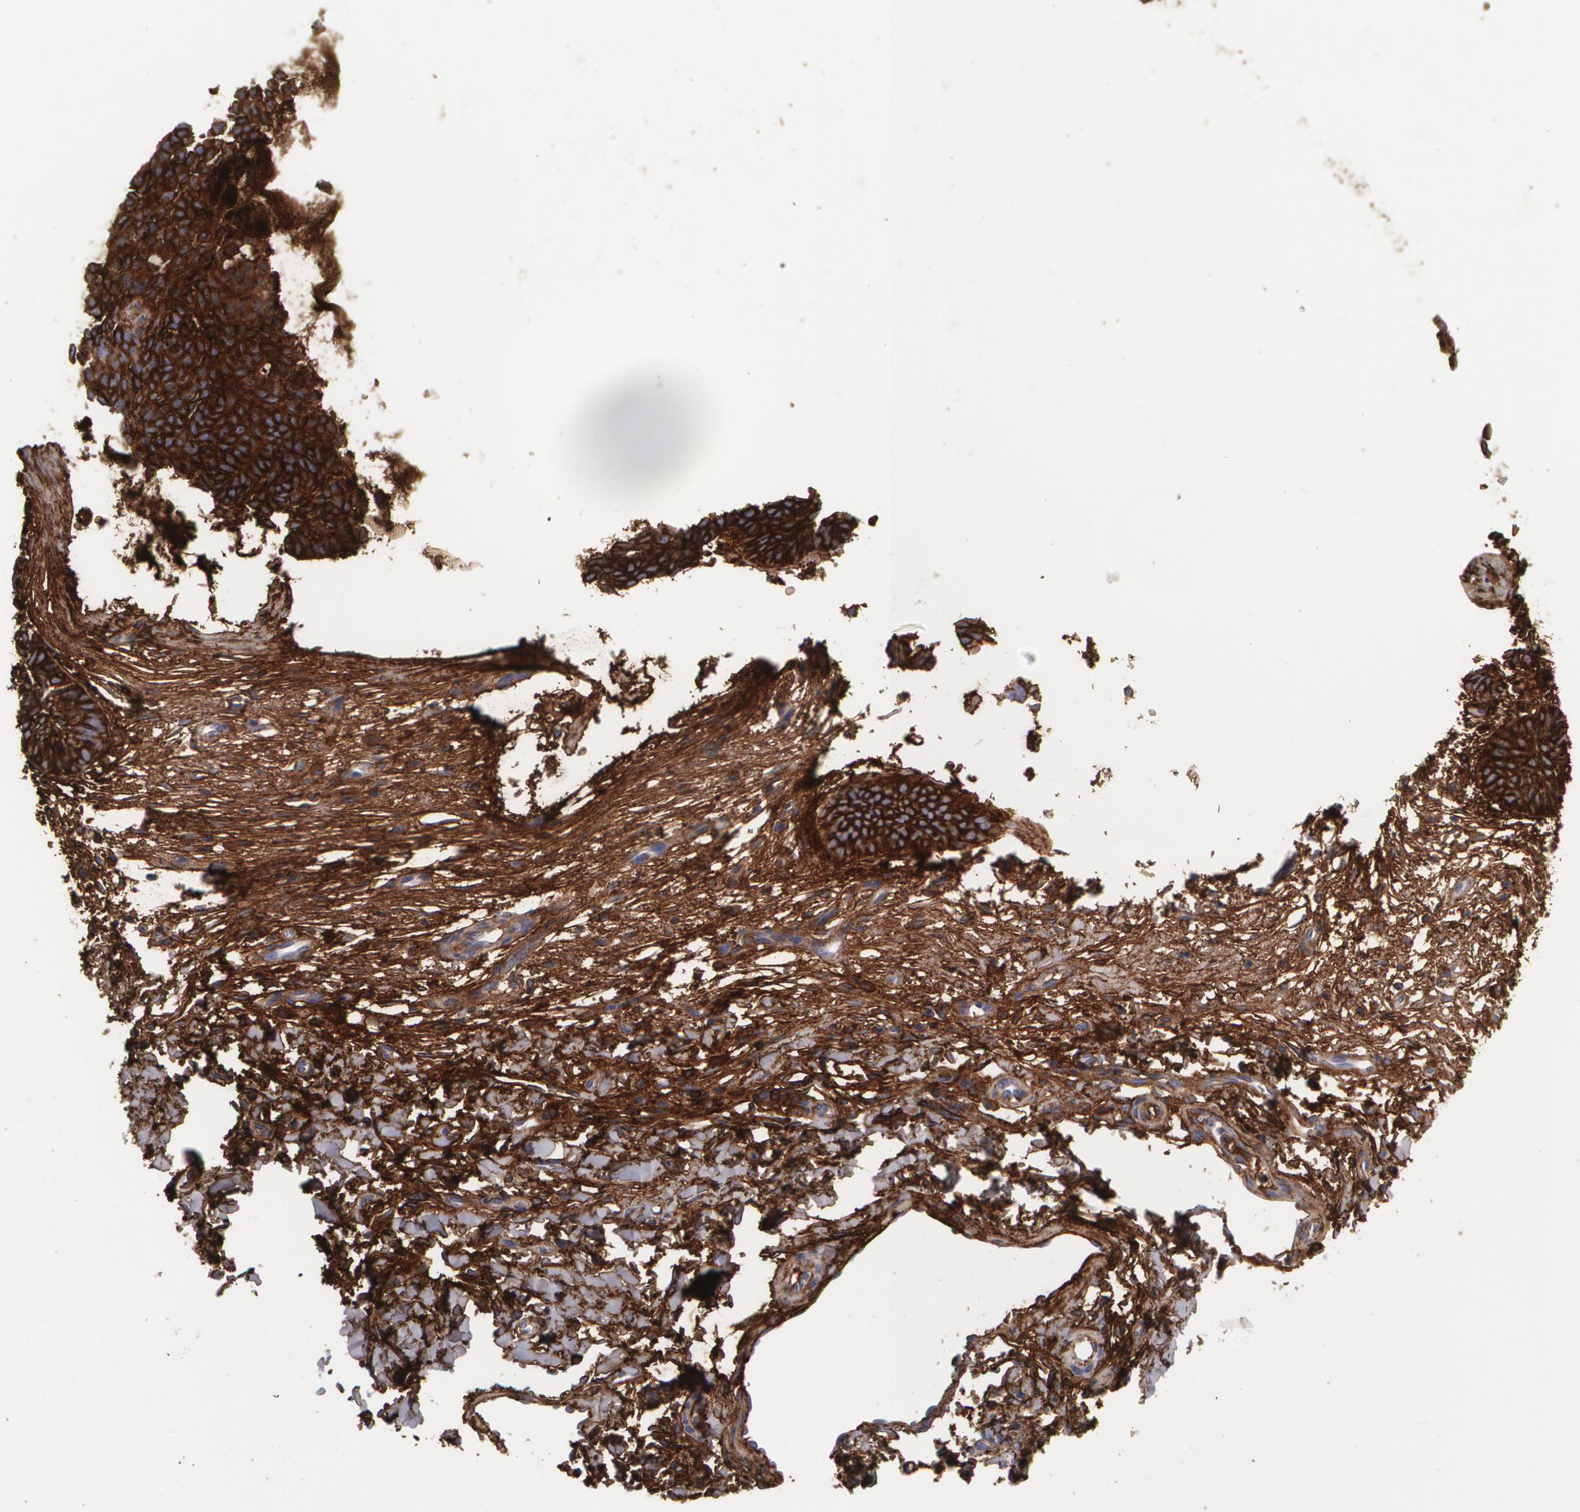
{"staining": {"intensity": "strong", "quantity": ">75%", "location": "cytoplasmic/membranous"}, "tissue": "skin cancer", "cell_type": "Tumor cells", "image_type": "cancer", "snomed": [{"axis": "morphology", "description": "Basal cell carcinoma"}, {"axis": "topography", "description": "Skin"}], "caption": "Basal cell carcinoma (skin) stained for a protein reveals strong cytoplasmic/membranous positivity in tumor cells.", "gene": "FBLN1", "patient": {"sex": "male", "age": 75}}